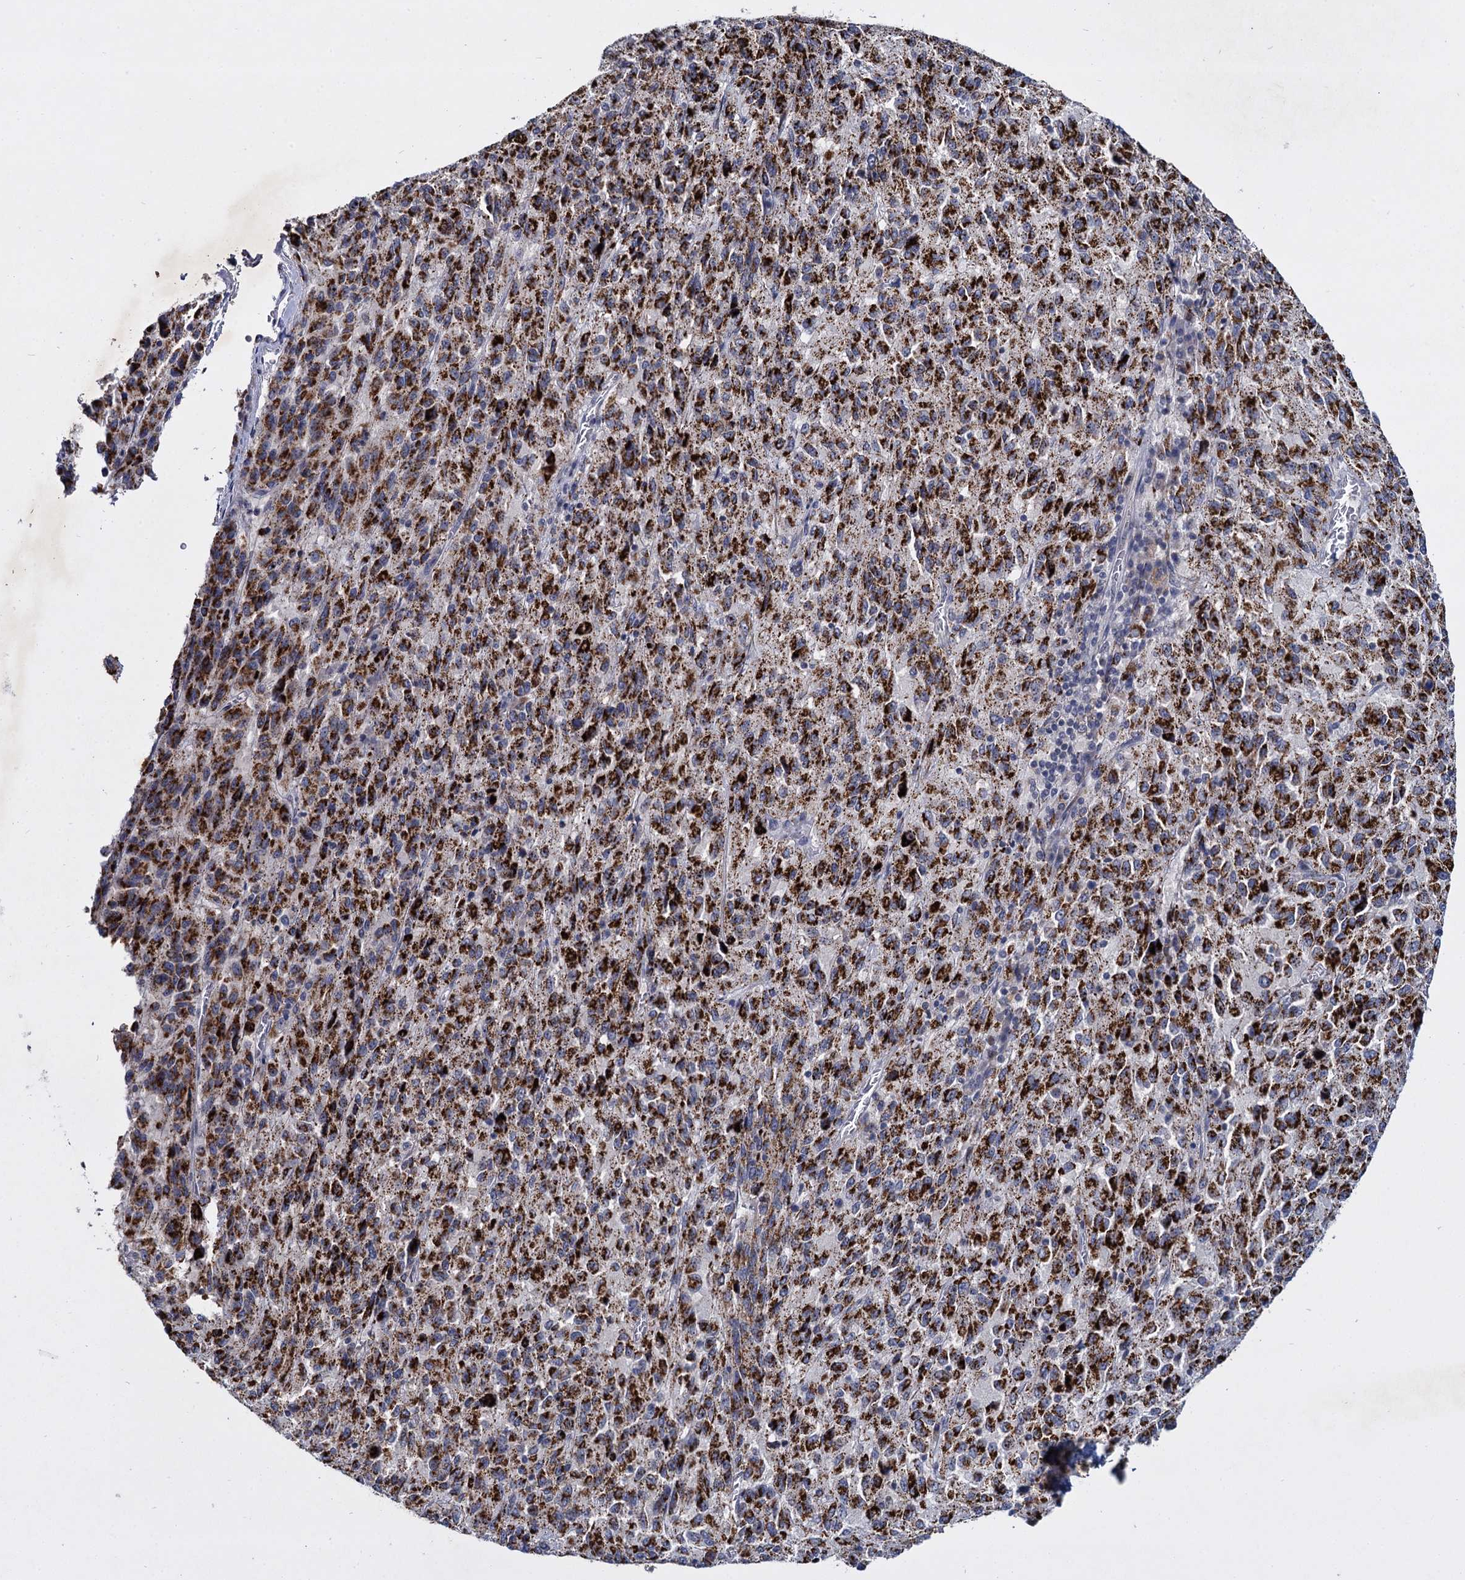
{"staining": {"intensity": "strong", "quantity": ">75%", "location": "cytoplasmic/membranous"}, "tissue": "melanoma", "cell_type": "Tumor cells", "image_type": "cancer", "snomed": [{"axis": "morphology", "description": "Malignant melanoma, Metastatic site"}, {"axis": "topography", "description": "Lung"}], "caption": "Protein staining of melanoma tissue shows strong cytoplasmic/membranous staining in about >75% of tumor cells.", "gene": "RPUSD4", "patient": {"sex": "male", "age": 64}}